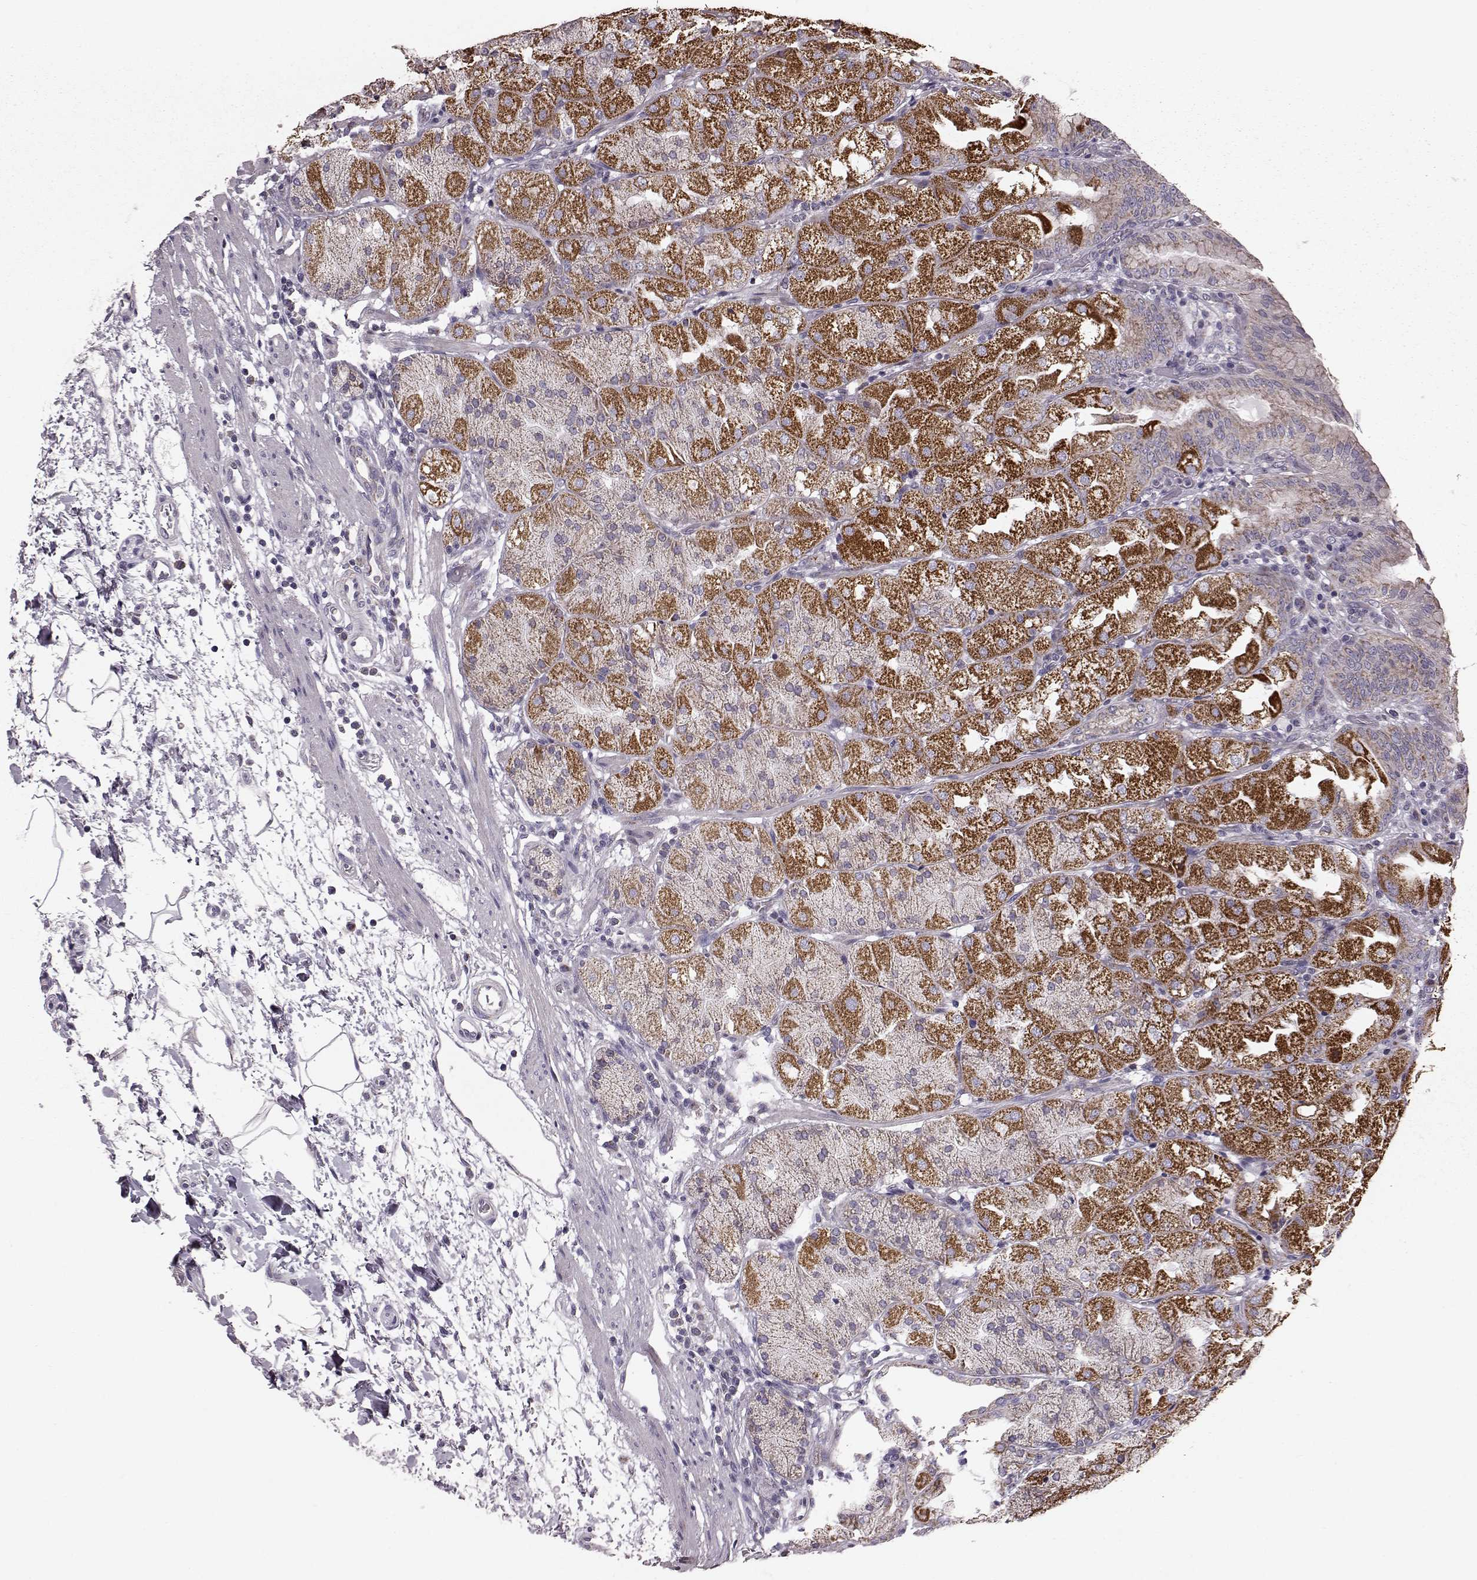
{"staining": {"intensity": "strong", "quantity": "25%-75%", "location": "cytoplasmic/membranous"}, "tissue": "stomach", "cell_type": "Glandular cells", "image_type": "normal", "snomed": [{"axis": "morphology", "description": "Normal tissue, NOS"}, {"axis": "topography", "description": "Stomach, upper"}, {"axis": "topography", "description": "Stomach"}, {"axis": "topography", "description": "Stomach, lower"}], "caption": "Immunohistochemistry of benign stomach exhibits high levels of strong cytoplasmic/membranous staining in approximately 25%-75% of glandular cells. (DAB (3,3'-diaminobenzidine) IHC with brightfield microscopy, high magnification).", "gene": "FAM8A1", "patient": {"sex": "male", "age": 62}}